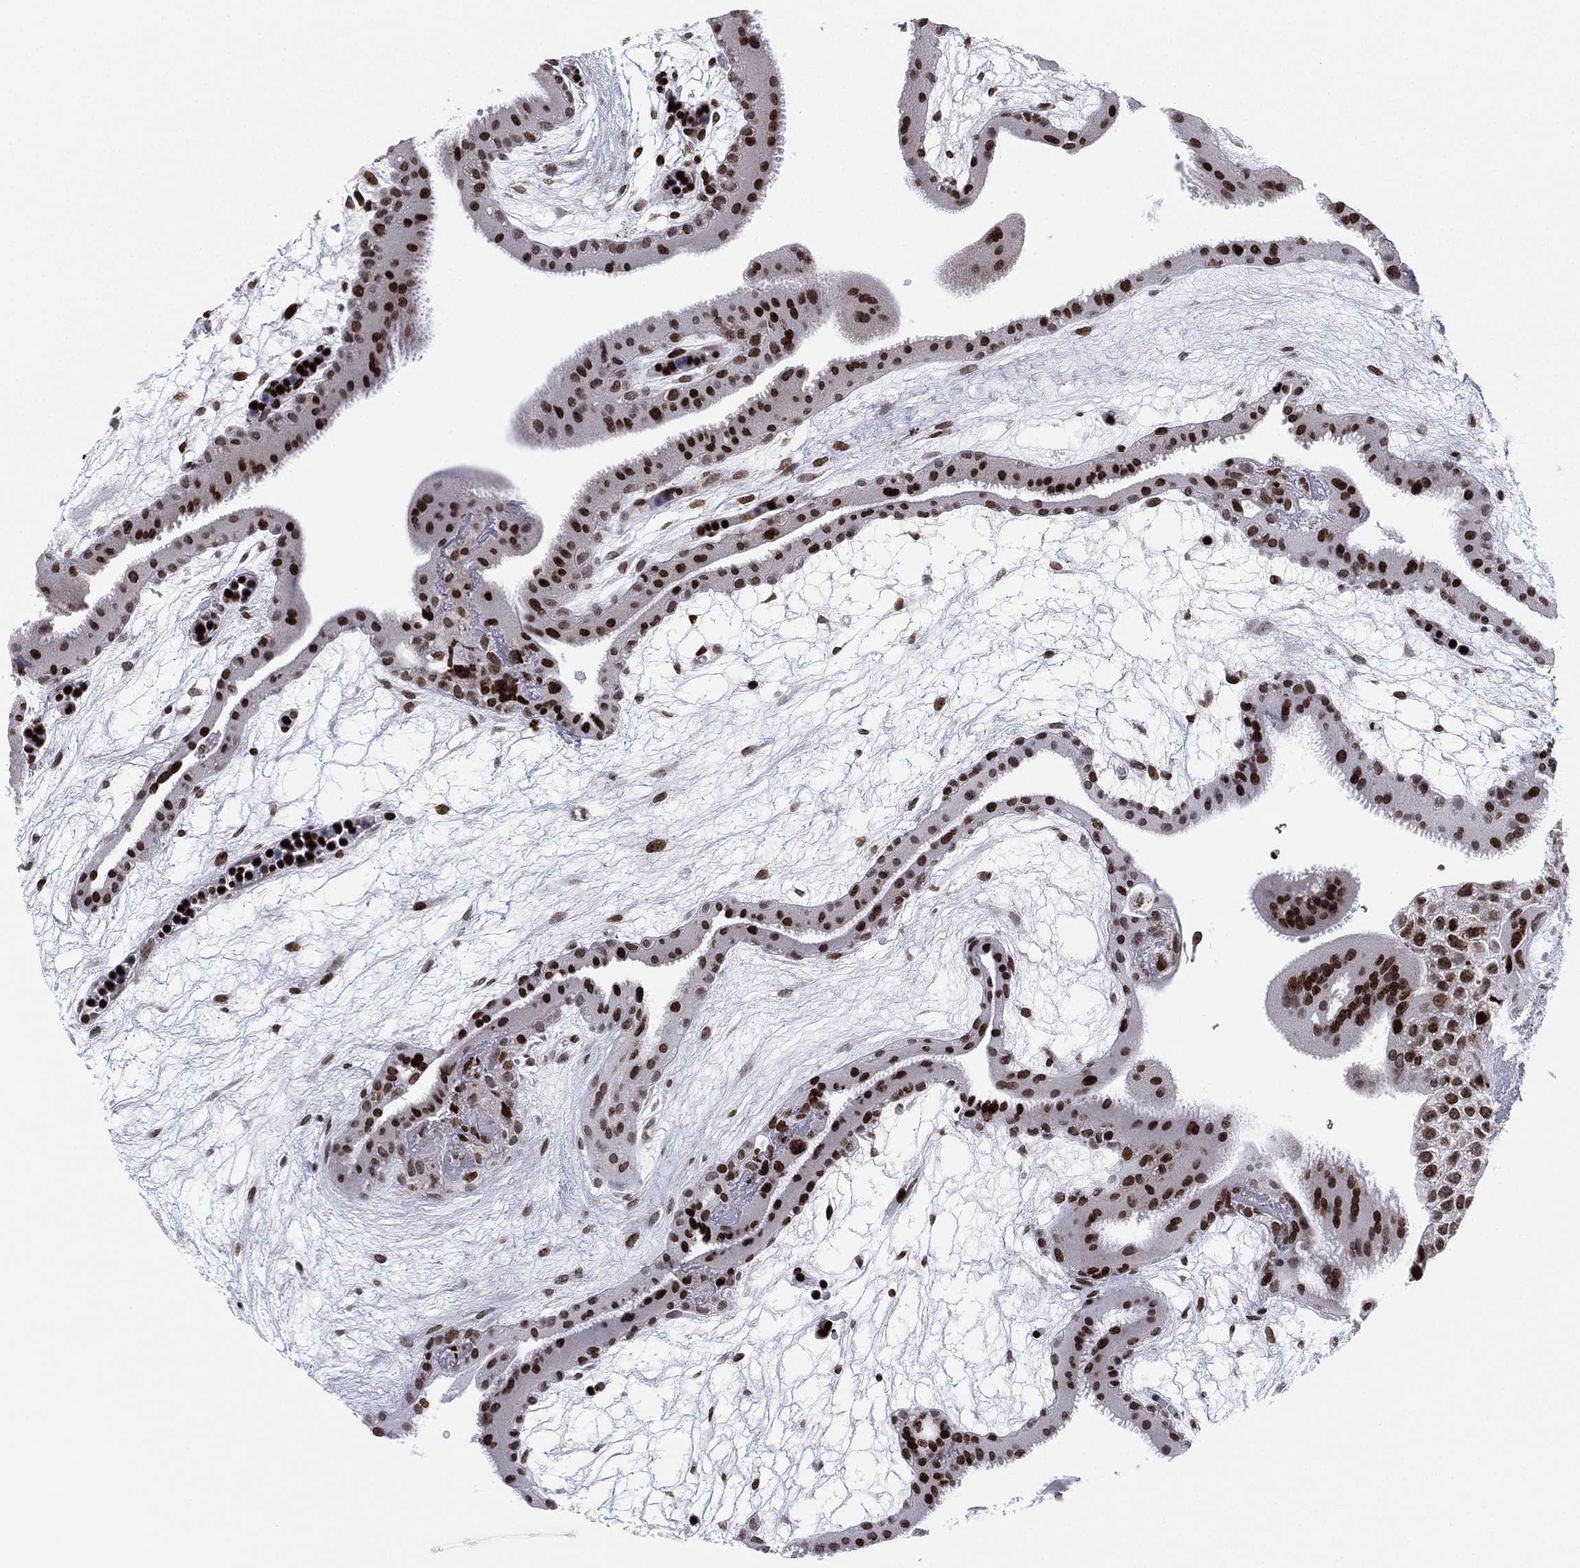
{"staining": {"intensity": "strong", "quantity": ">75%", "location": "nuclear"}, "tissue": "placenta", "cell_type": "Trophoblastic cells", "image_type": "normal", "snomed": [{"axis": "morphology", "description": "Normal tissue, NOS"}, {"axis": "topography", "description": "Placenta"}], "caption": "Brown immunohistochemical staining in unremarkable placenta reveals strong nuclear staining in about >75% of trophoblastic cells. The staining is performed using DAB brown chromogen to label protein expression. The nuclei are counter-stained blue using hematoxylin.", "gene": "MFSD14A", "patient": {"sex": "female", "age": 19}}